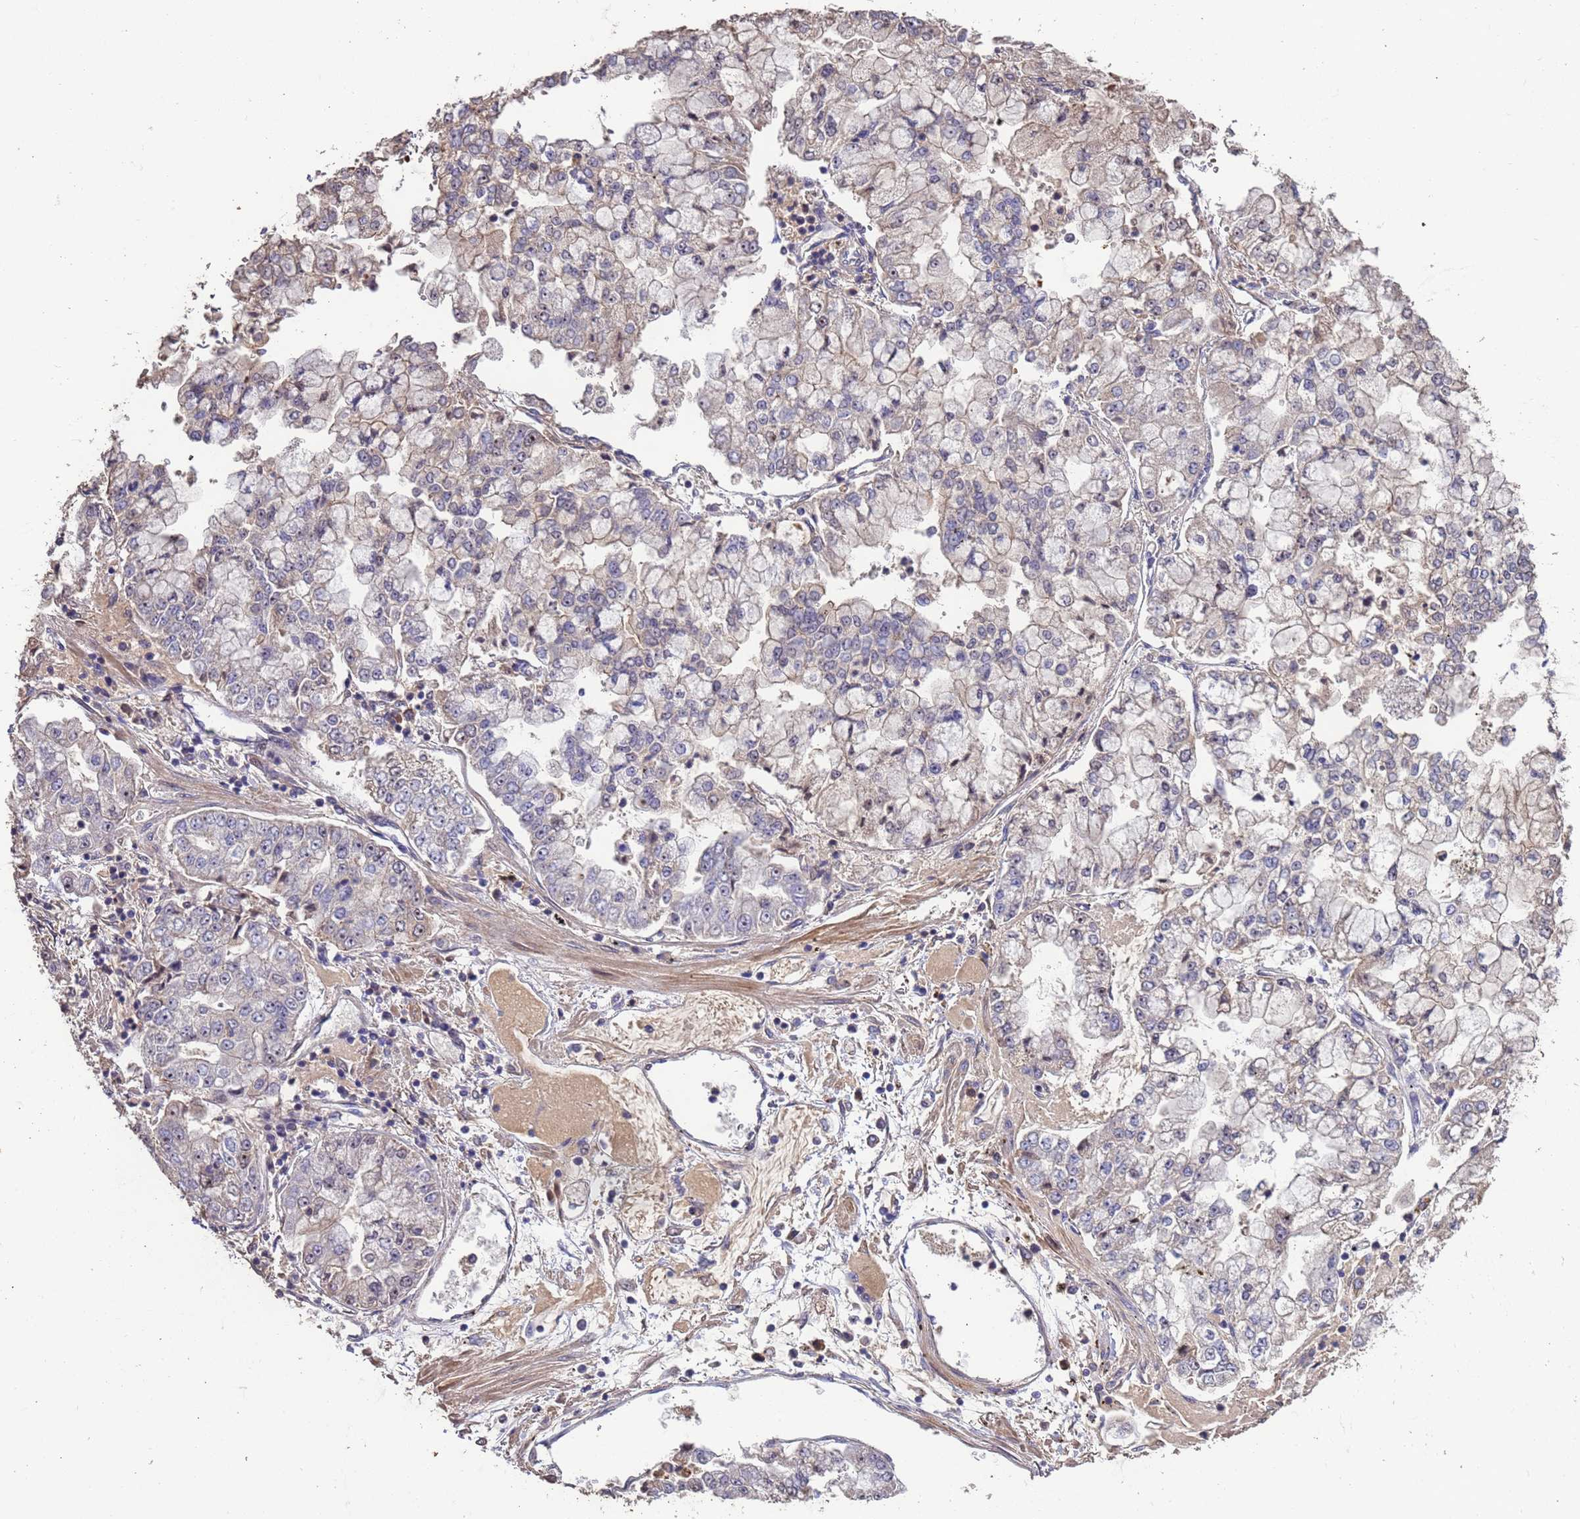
{"staining": {"intensity": "weak", "quantity": "<25%", "location": "cytoplasmic/membranous"}, "tissue": "stomach cancer", "cell_type": "Tumor cells", "image_type": "cancer", "snomed": [{"axis": "morphology", "description": "Adenocarcinoma, NOS"}, {"axis": "topography", "description": "Stomach"}], "caption": "Protein analysis of stomach cancer shows no significant staining in tumor cells. Nuclei are stained in blue.", "gene": "CCDC184", "patient": {"sex": "male", "age": 76}}